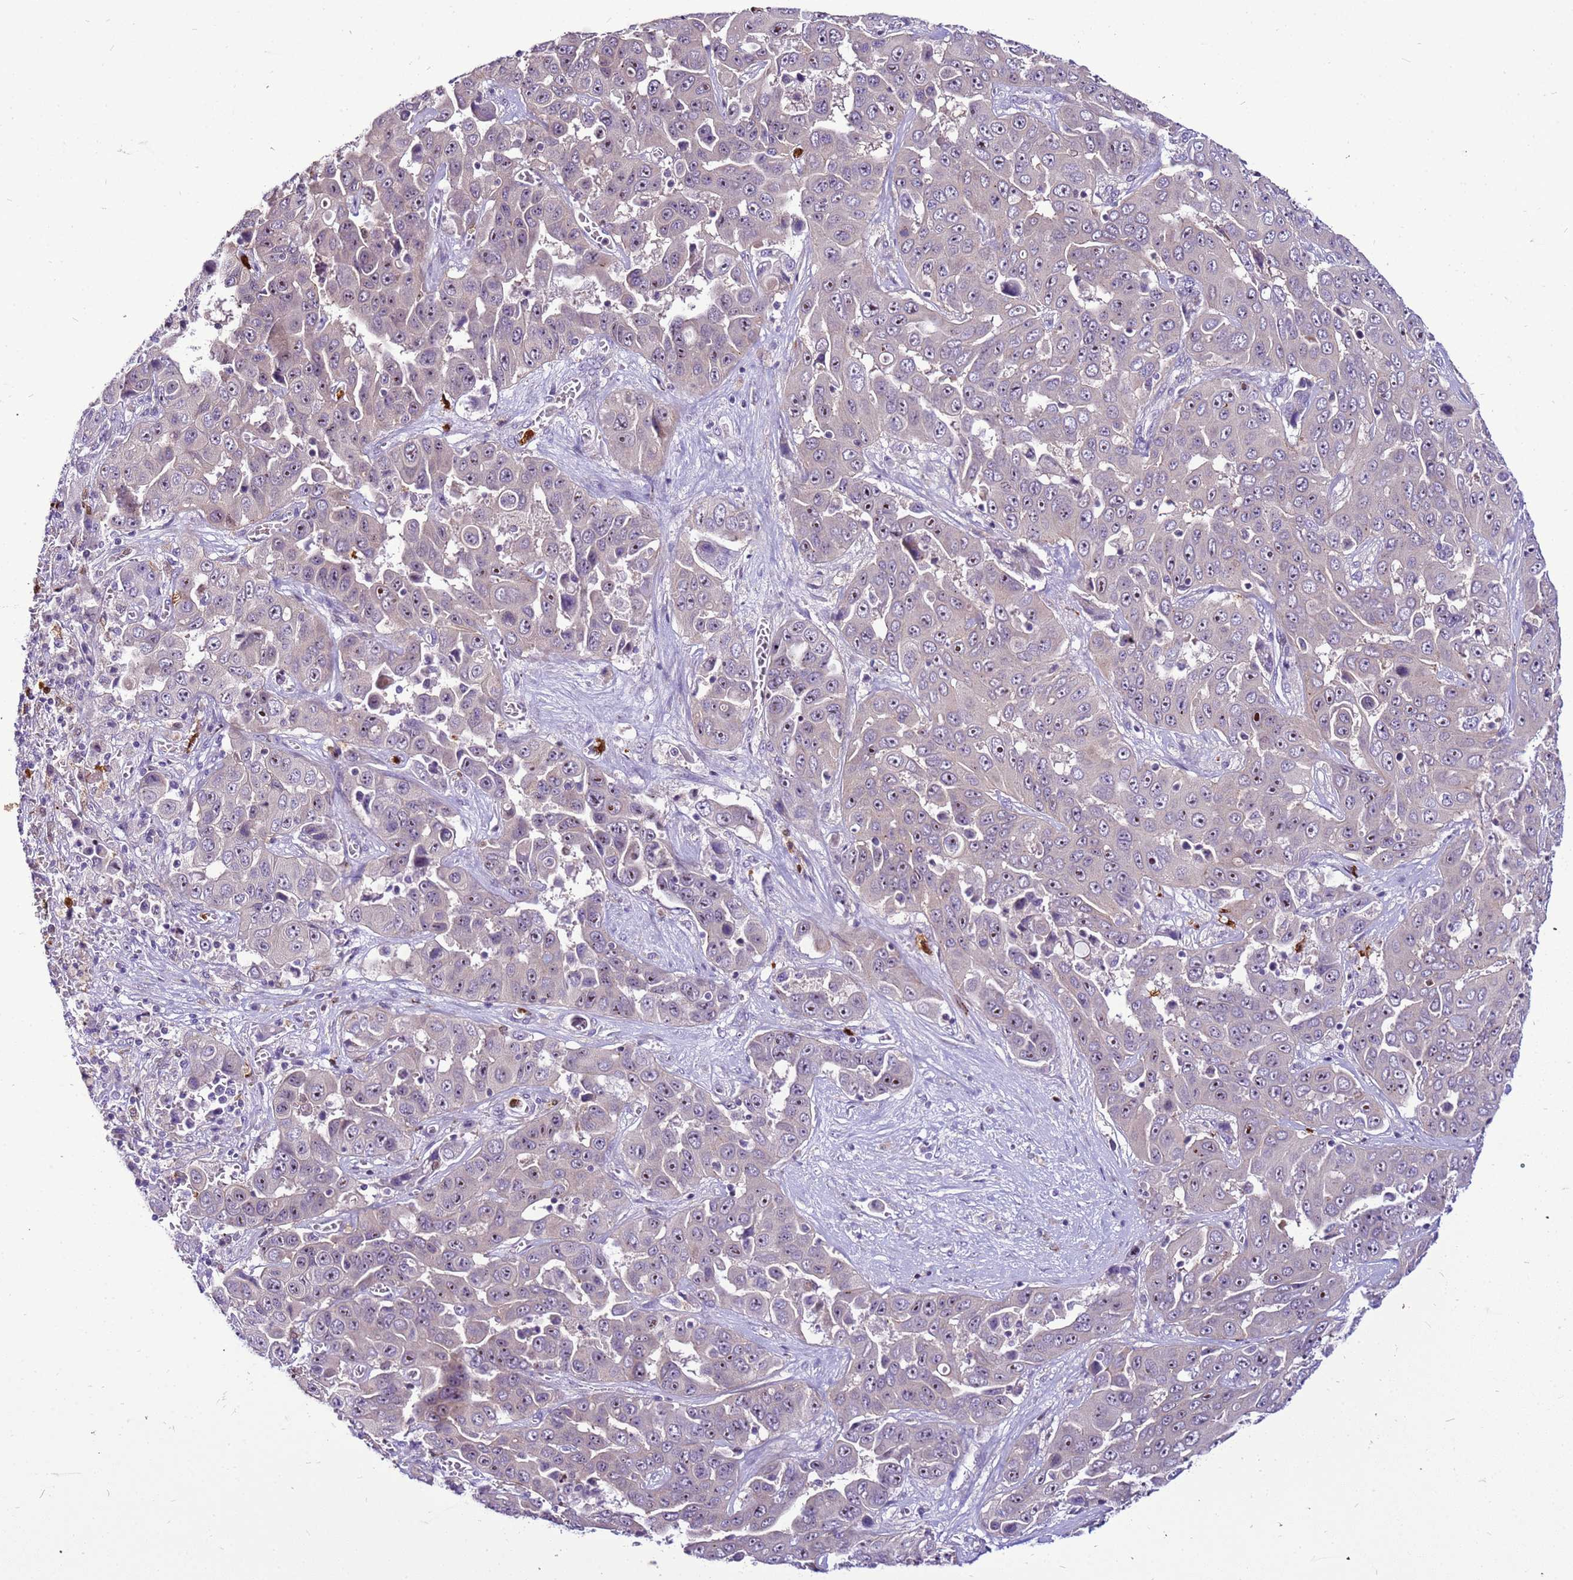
{"staining": {"intensity": "moderate", "quantity": "25%-75%", "location": "nuclear"}, "tissue": "liver cancer", "cell_type": "Tumor cells", "image_type": "cancer", "snomed": [{"axis": "morphology", "description": "Cholangiocarcinoma"}, {"axis": "topography", "description": "Liver"}], "caption": "Liver cancer (cholangiocarcinoma) stained with a protein marker shows moderate staining in tumor cells.", "gene": "VPS4B", "patient": {"sex": "female", "age": 52}}